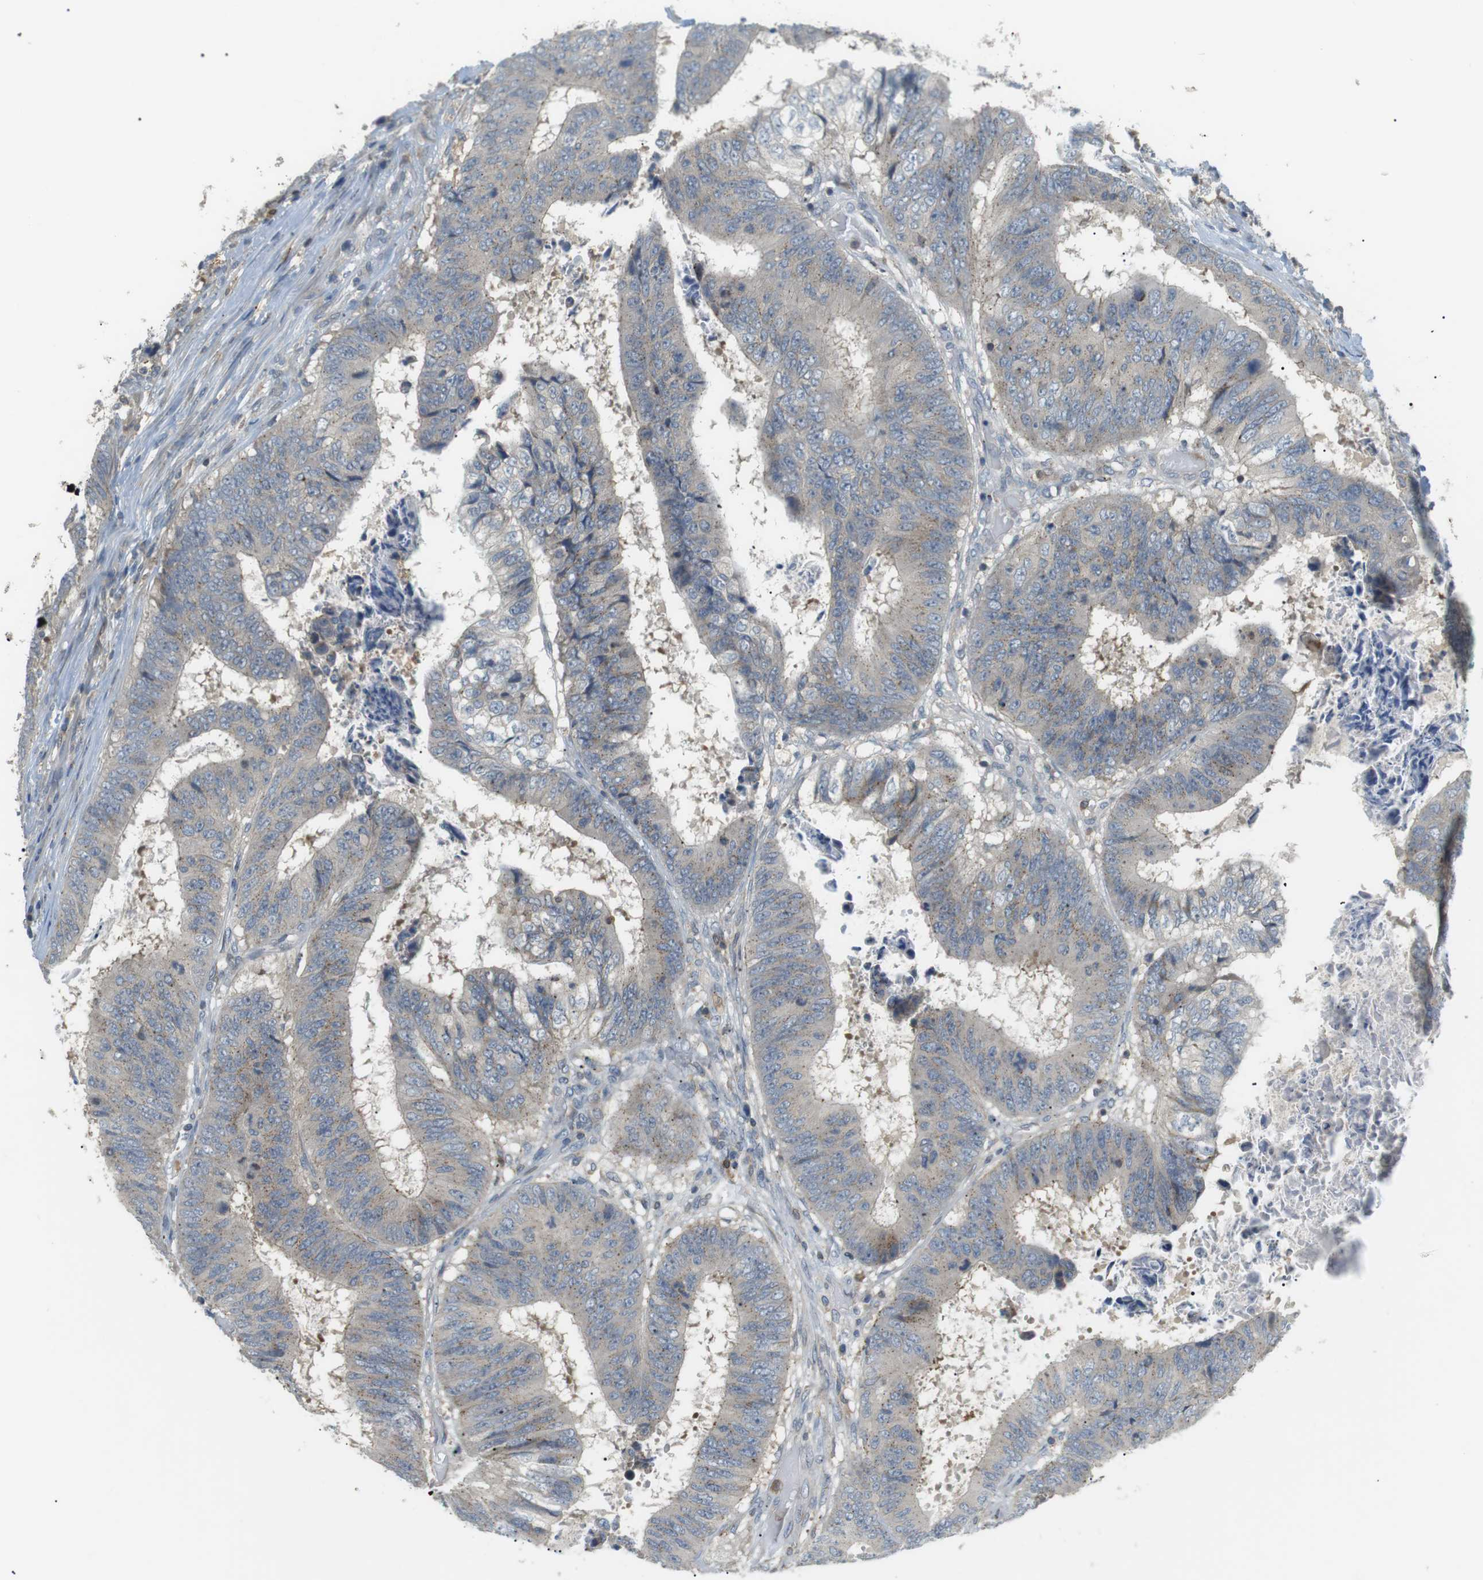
{"staining": {"intensity": "weak", "quantity": "<25%", "location": "cytoplasmic/membranous"}, "tissue": "colorectal cancer", "cell_type": "Tumor cells", "image_type": "cancer", "snomed": [{"axis": "morphology", "description": "Adenocarcinoma, NOS"}, {"axis": "topography", "description": "Rectum"}], "caption": "A histopathology image of human colorectal cancer is negative for staining in tumor cells.", "gene": "P2RY1", "patient": {"sex": "male", "age": 72}}